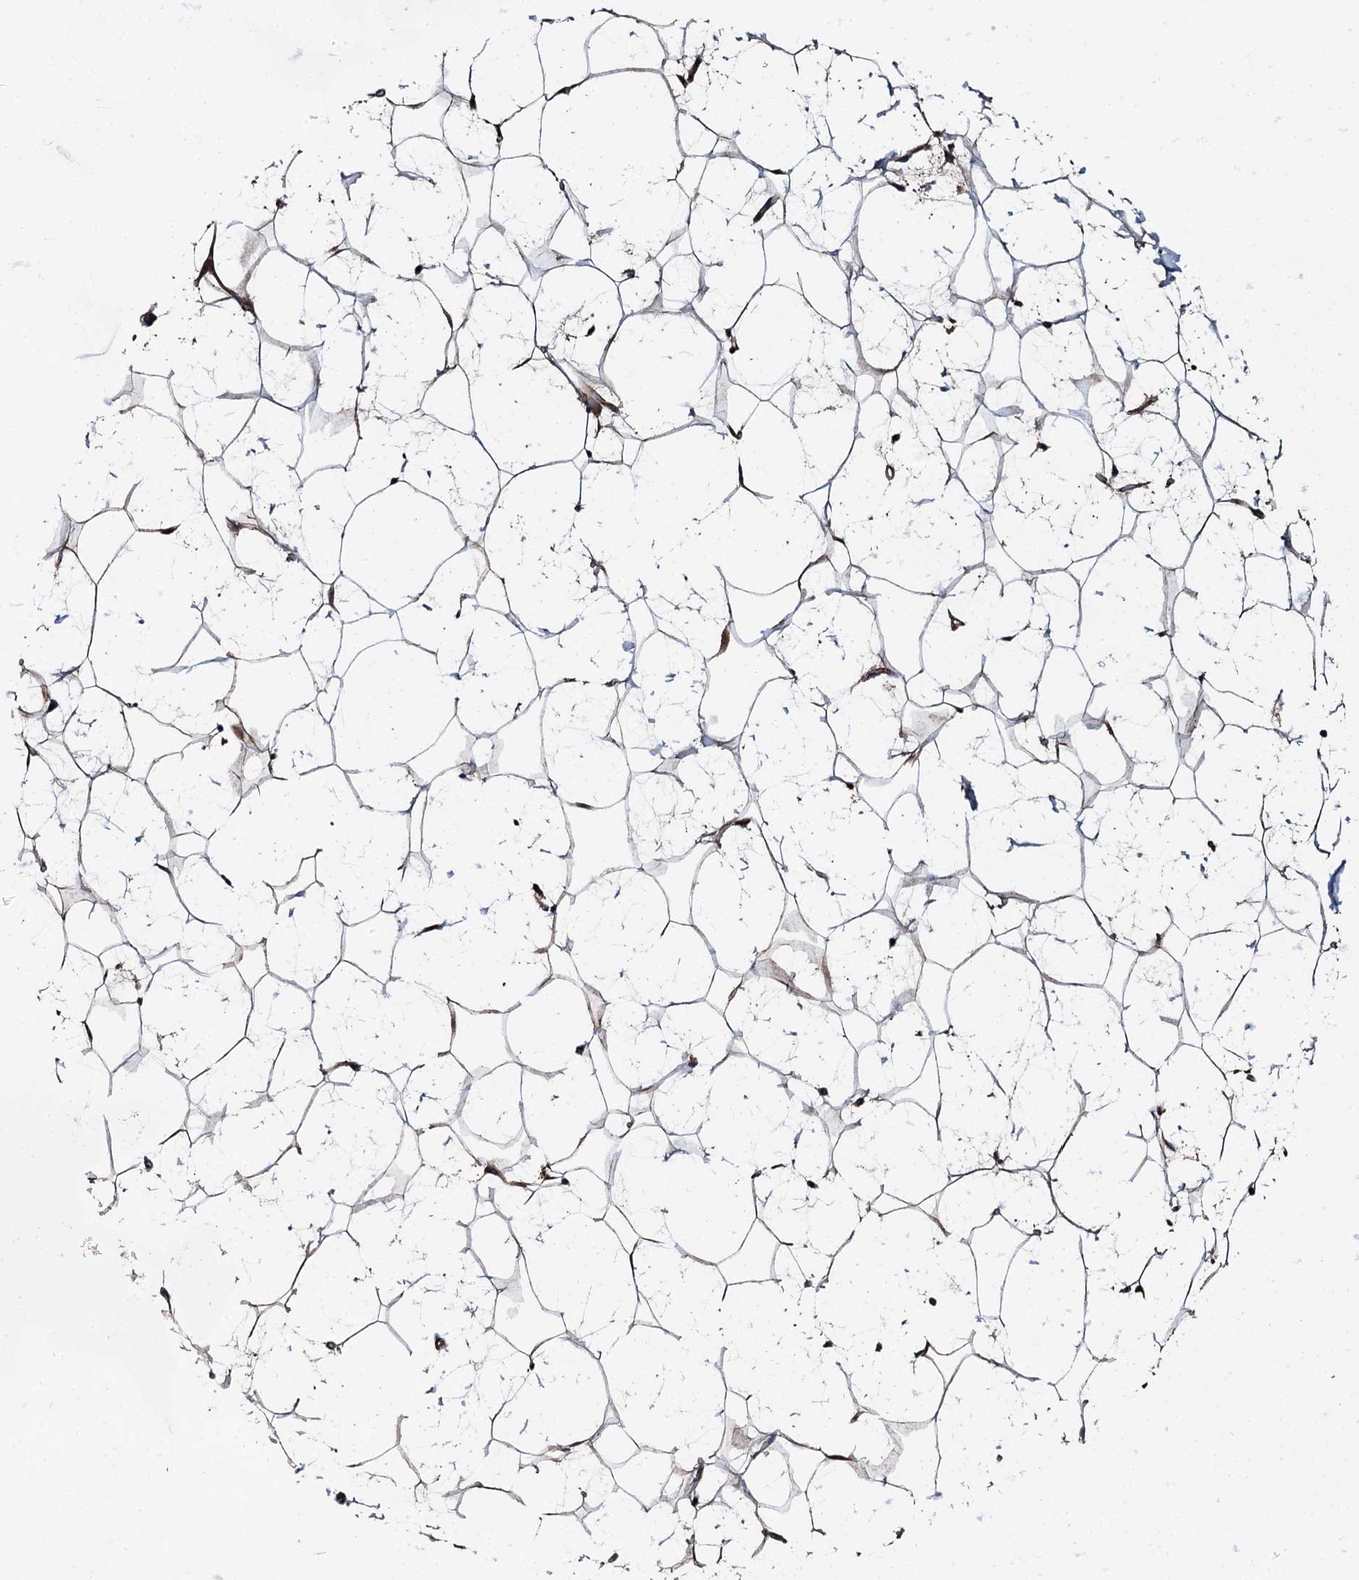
{"staining": {"intensity": "moderate", "quantity": ">75%", "location": "cytoplasmic/membranous"}, "tissue": "adipose tissue", "cell_type": "Adipocytes", "image_type": "normal", "snomed": [{"axis": "morphology", "description": "Normal tissue, NOS"}, {"axis": "topography", "description": "Breast"}], "caption": "Benign adipose tissue shows moderate cytoplasmic/membranous expression in approximately >75% of adipocytes (brown staining indicates protein expression, while blue staining denotes nuclei)..", "gene": "FLYWCH1", "patient": {"sex": "female", "age": 26}}